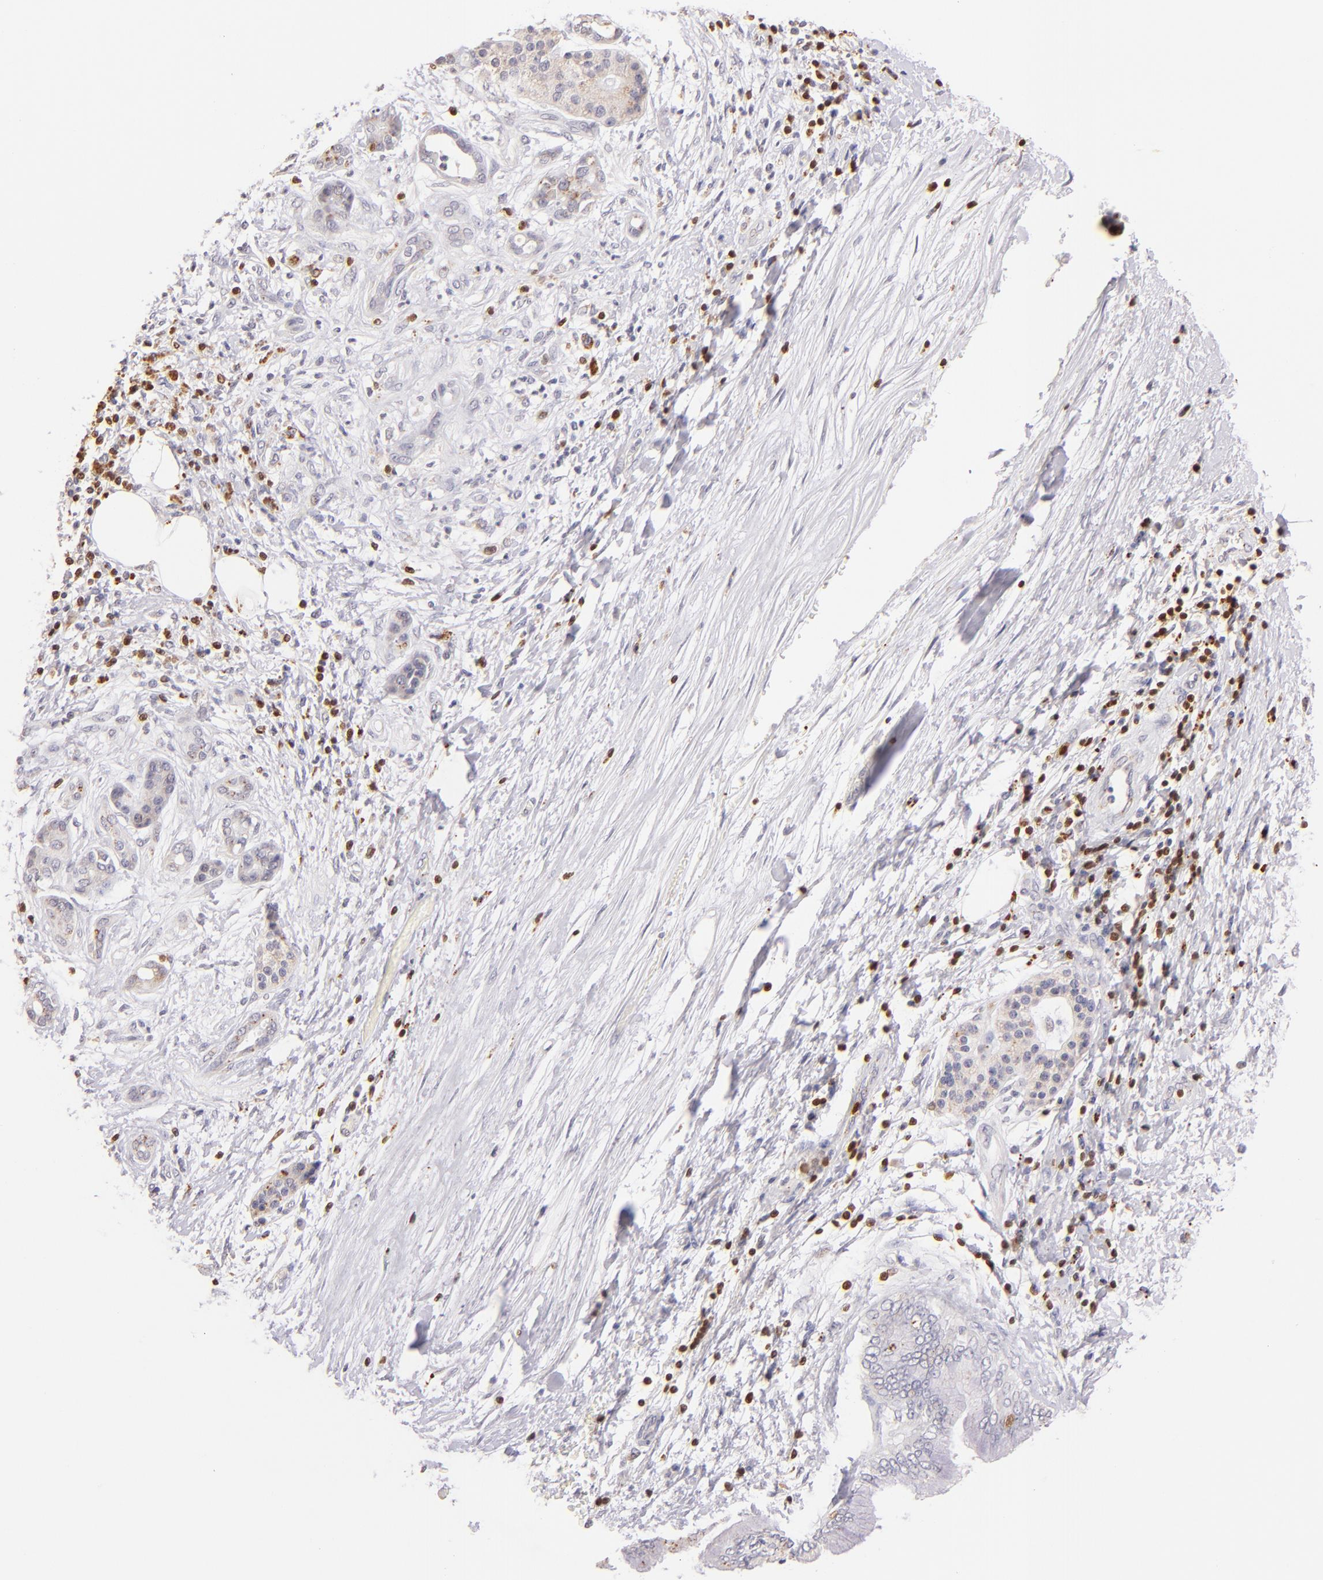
{"staining": {"intensity": "negative", "quantity": "none", "location": "none"}, "tissue": "pancreatic cancer", "cell_type": "Tumor cells", "image_type": "cancer", "snomed": [{"axis": "morphology", "description": "Adenocarcinoma, NOS"}, {"axis": "topography", "description": "Pancreas"}], "caption": "Micrograph shows no significant protein positivity in tumor cells of adenocarcinoma (pancreatic).", "gene": "ZAP70", "patient": {"sex": "female", "age": 70}}